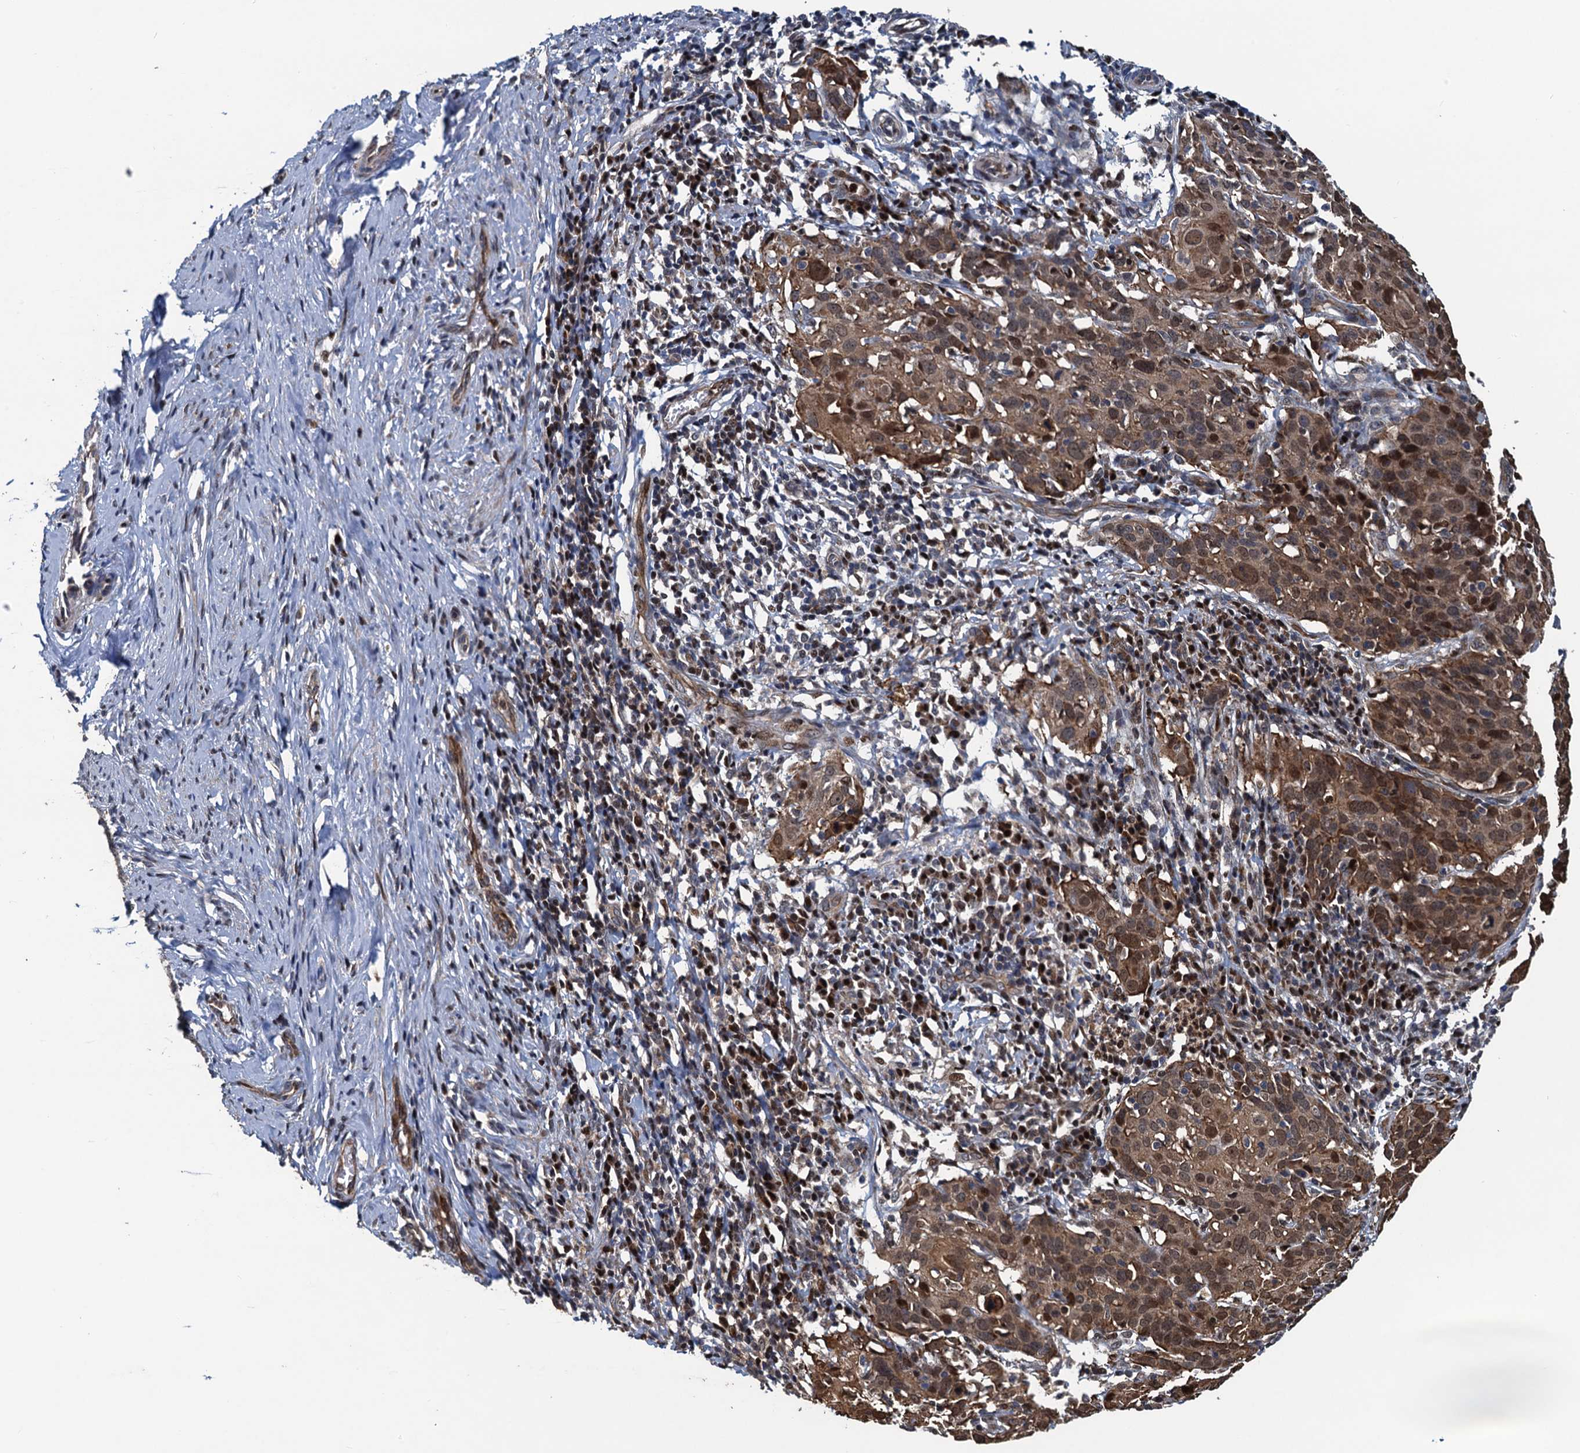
{"staining": {"intensity": "moderate", "quantity": ">75%", "location": "cytoplasmic/membranous,nuclear"}, "tissue": "cervical cancer", "cell_type": "Tumor cells", "image_type": "cancer", "snomed": [{"axis": "morphology", "description": "Squamous cell carcinoma, NOS"}, {"axis": "topography", "description": "Cervix"}], "caption": "Squamous cell carcinoma (cervical) stained with a protein marker shows moderate staining in tumor cells.", "gene": "ATOSA", "patient": {"sex": "female", "age": 50}}